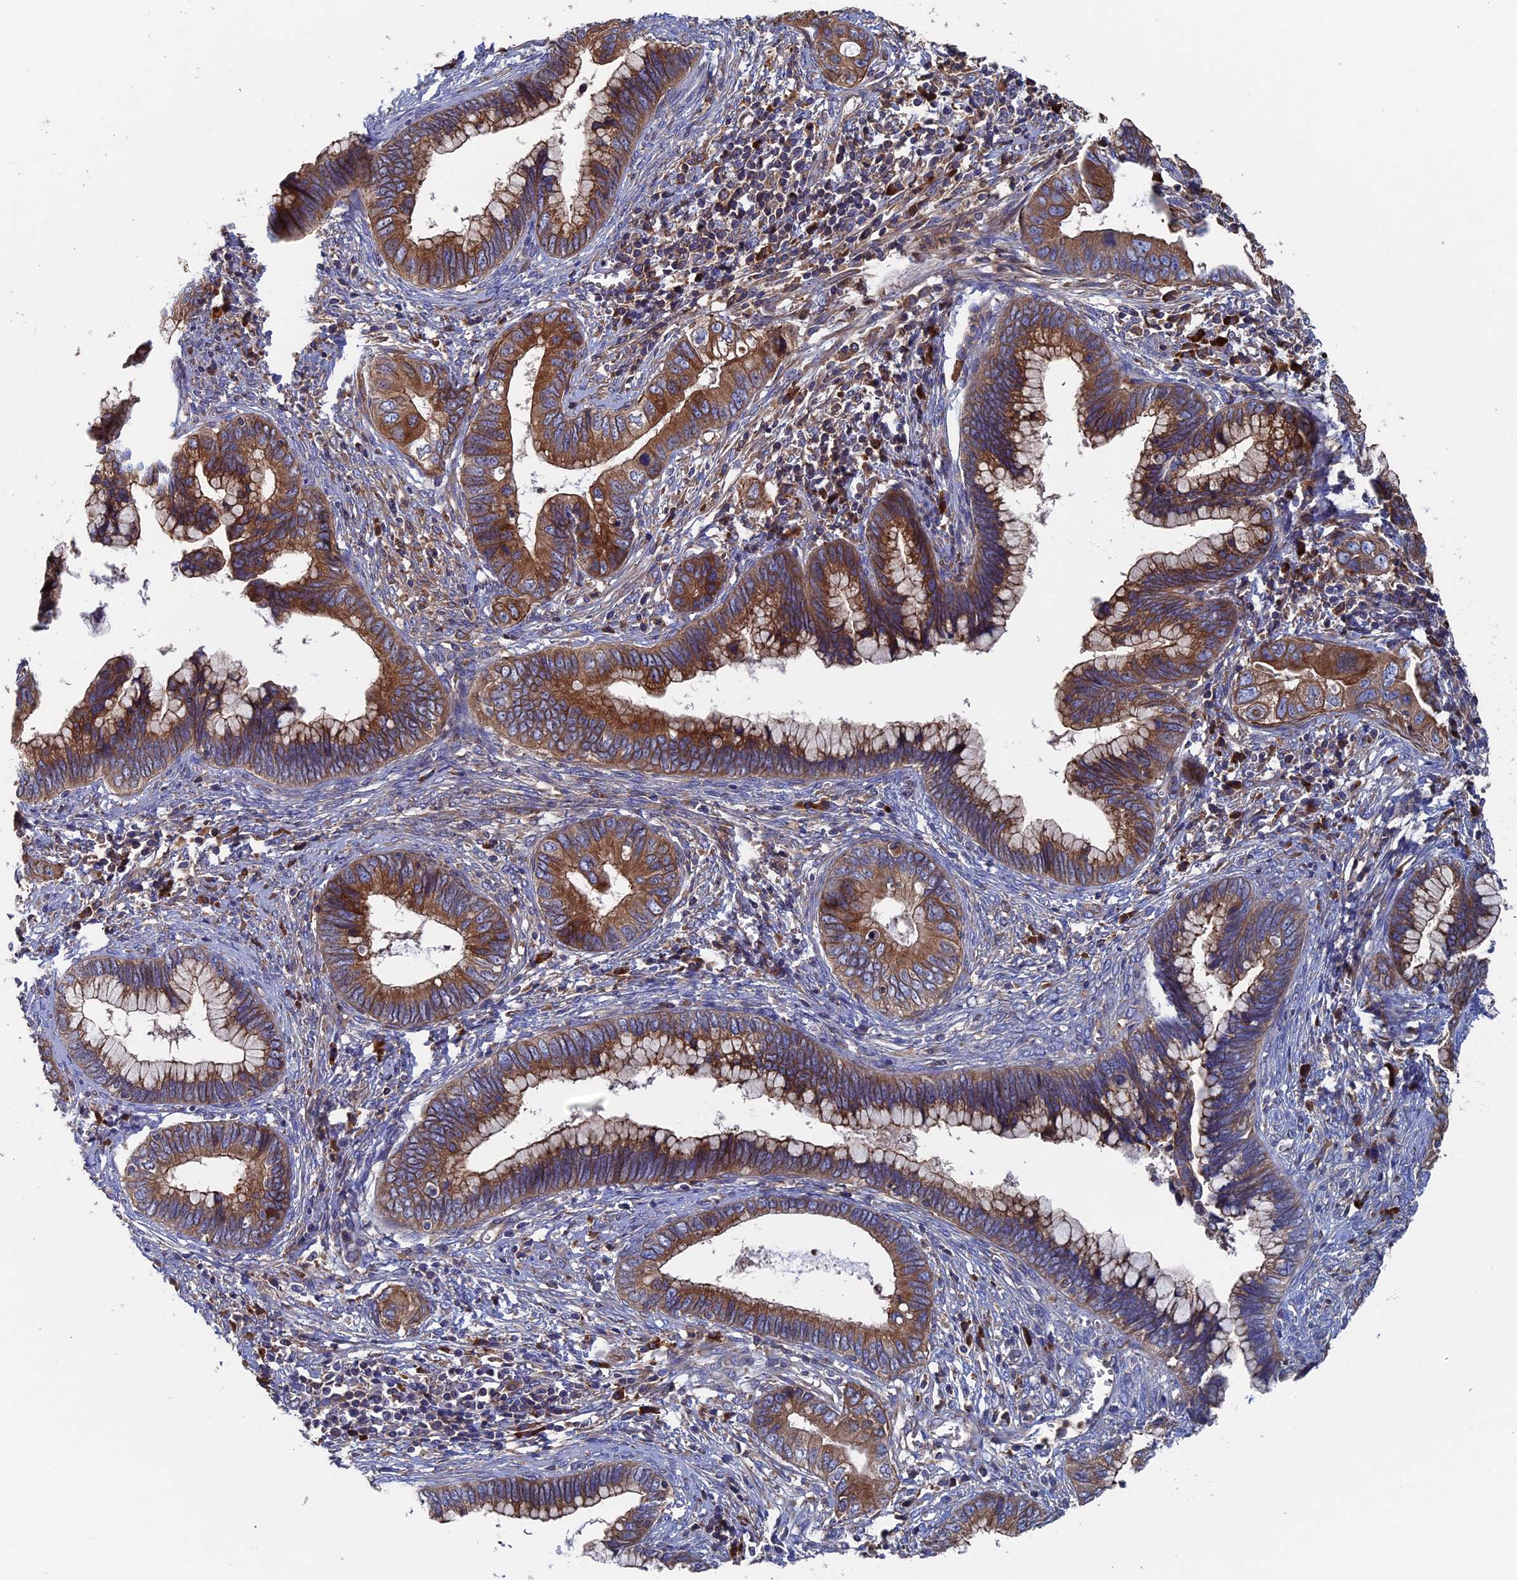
{"staining": {"intensity": "strong", "quantity": ">75%", "location": "cytoplasmic/membranous"}, "tissue": "cervical cancer", "cell_type": "Tumor cells", "image_type": "cancer", "snomed": [{"axis": "morphology", "description": "Adenocarcinoma, NOS"}, {"axis": "topography", "description": "Cervix"}], "caption": "Cervical cancer (adenocarcinoma) stained with a protein marker reveals strong staining in tumor cells.", "gene": "DNAJC3", "patient": {"sex": "female", "age": 44}}